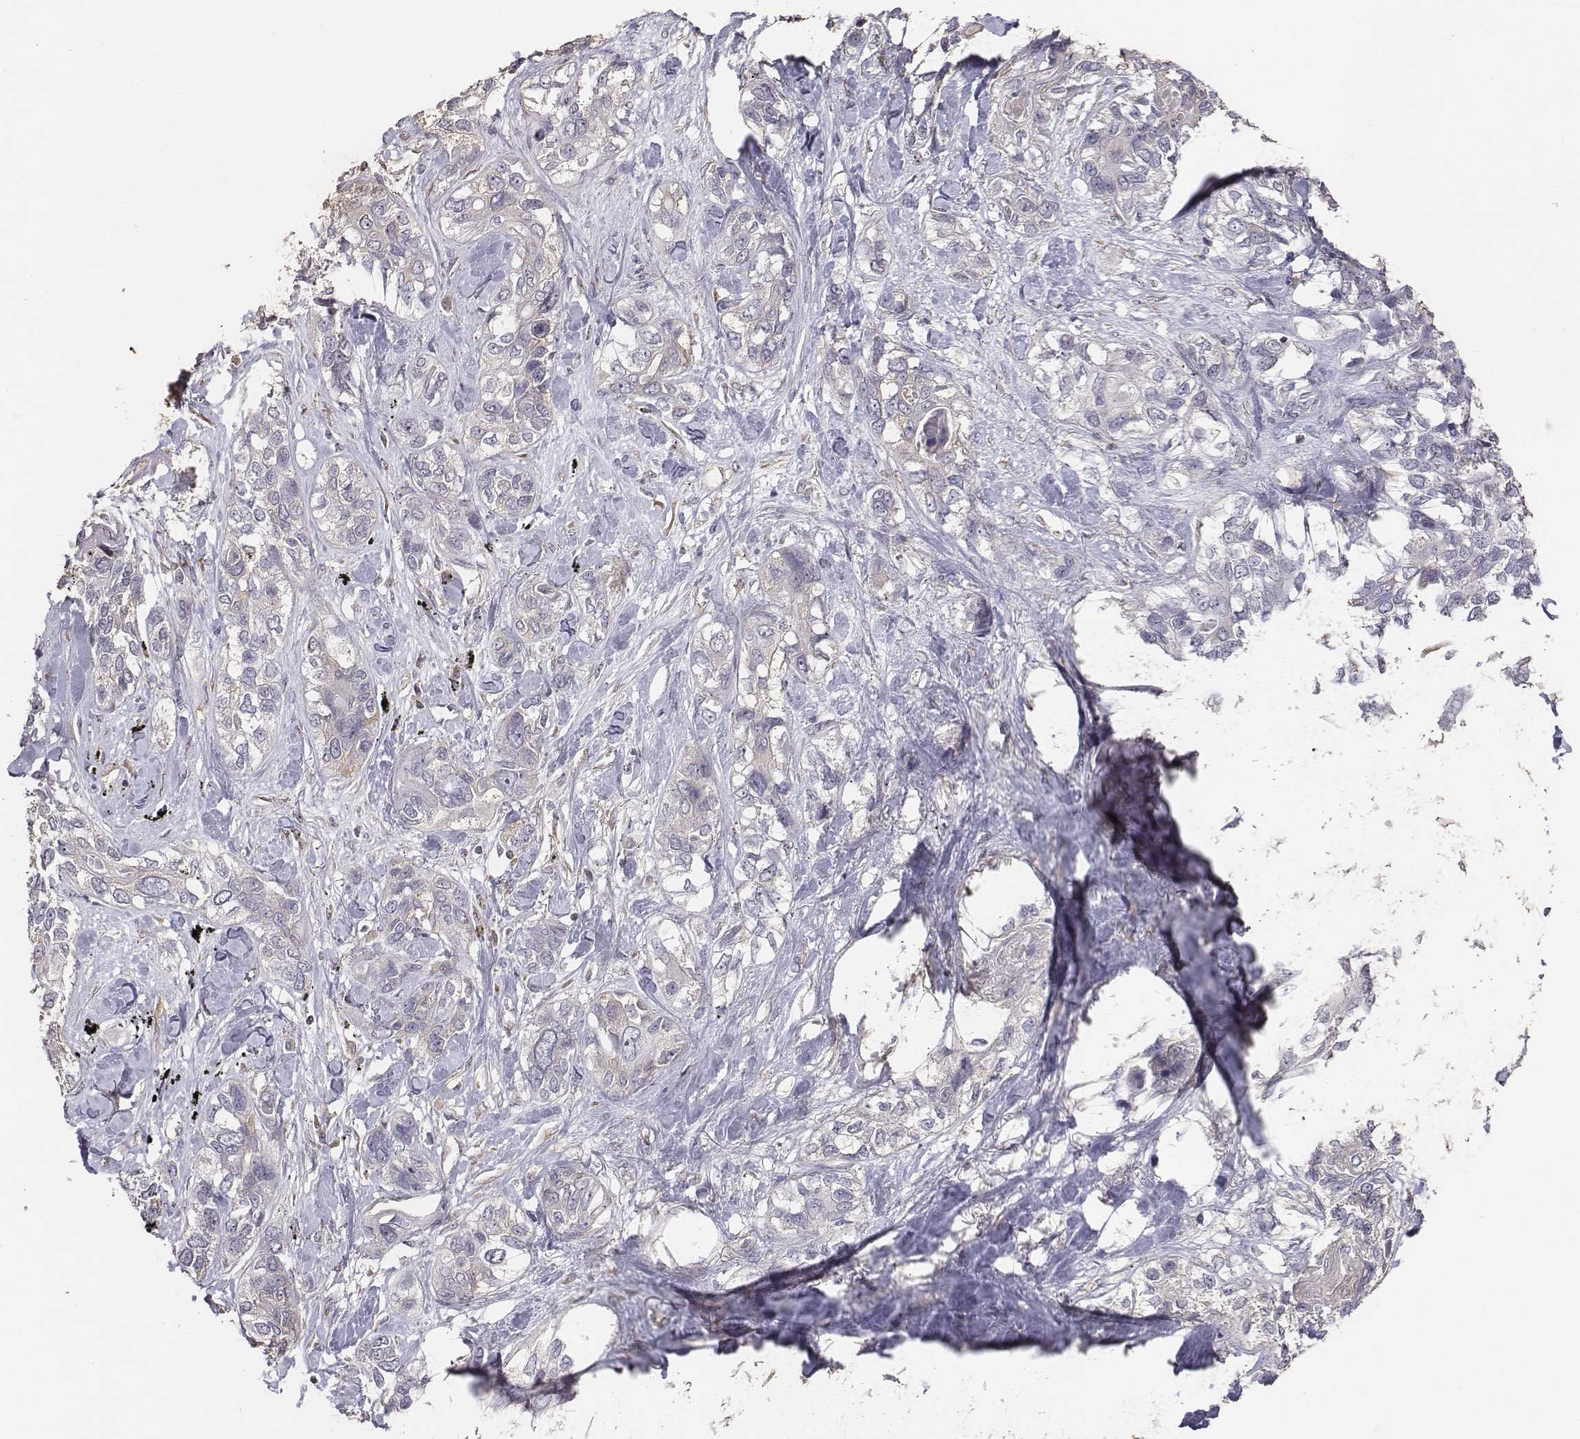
{"staining": {"intensity": "weak", "quantity": ">75%", "location": "cytoplasmic/membranous"}, "tissue": "lung cancer", "cell_type": "Tumor cells", "image_type": "cancer", "snomed": [{"axis": "morphology", "description": "Squamous cell carcinoma, NOS"}, {"axis": "topography", "description": "Lung"}], "caption": "Lung cancer (squamous cell carcinoma) stained for a protein shows weak cytoplasmic/membranous positivity in tumor cells.", "gene": "AP1B1", "patient": {"sex": "female", "age": 70}}